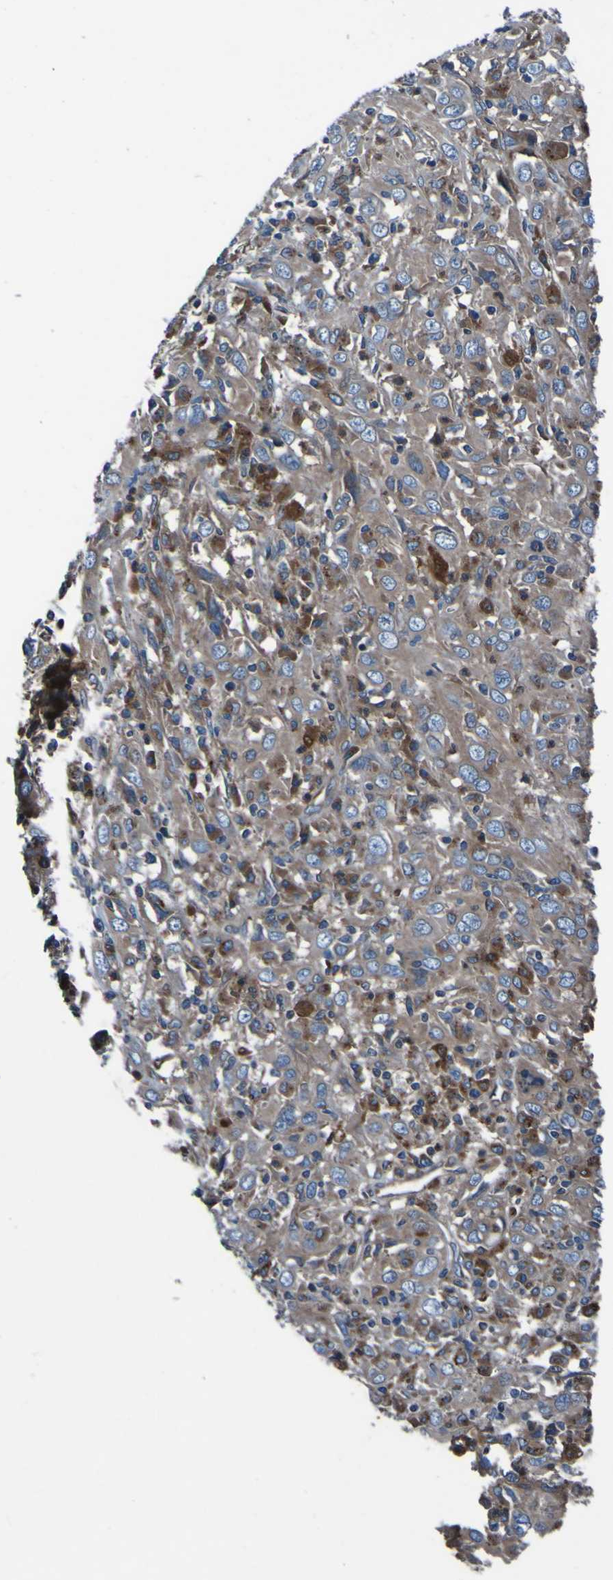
{"staining": {"intensity": "moderate", "quantity": ">75%", "location": "cytoplasmic/membranous"}, "tissue": "cervical cancer", "cell_type": "Tumor cells", "image_type": "cancer", "snomed": [{"axis": "morphology", "description": "Squamous cell carcinoma, NOS"}, {"axis": "topography", "description": "Cervix"}], "caption": "Approximately >75% of tumor cells in cervical cancer (squamous cell carcinoma) reveal moderate cytoplasmic/membranous protein expression as visualized by brown immunohistochemical staining.", "gene": "RAB5B", "patient": {"sex": "female", "age": 46}}